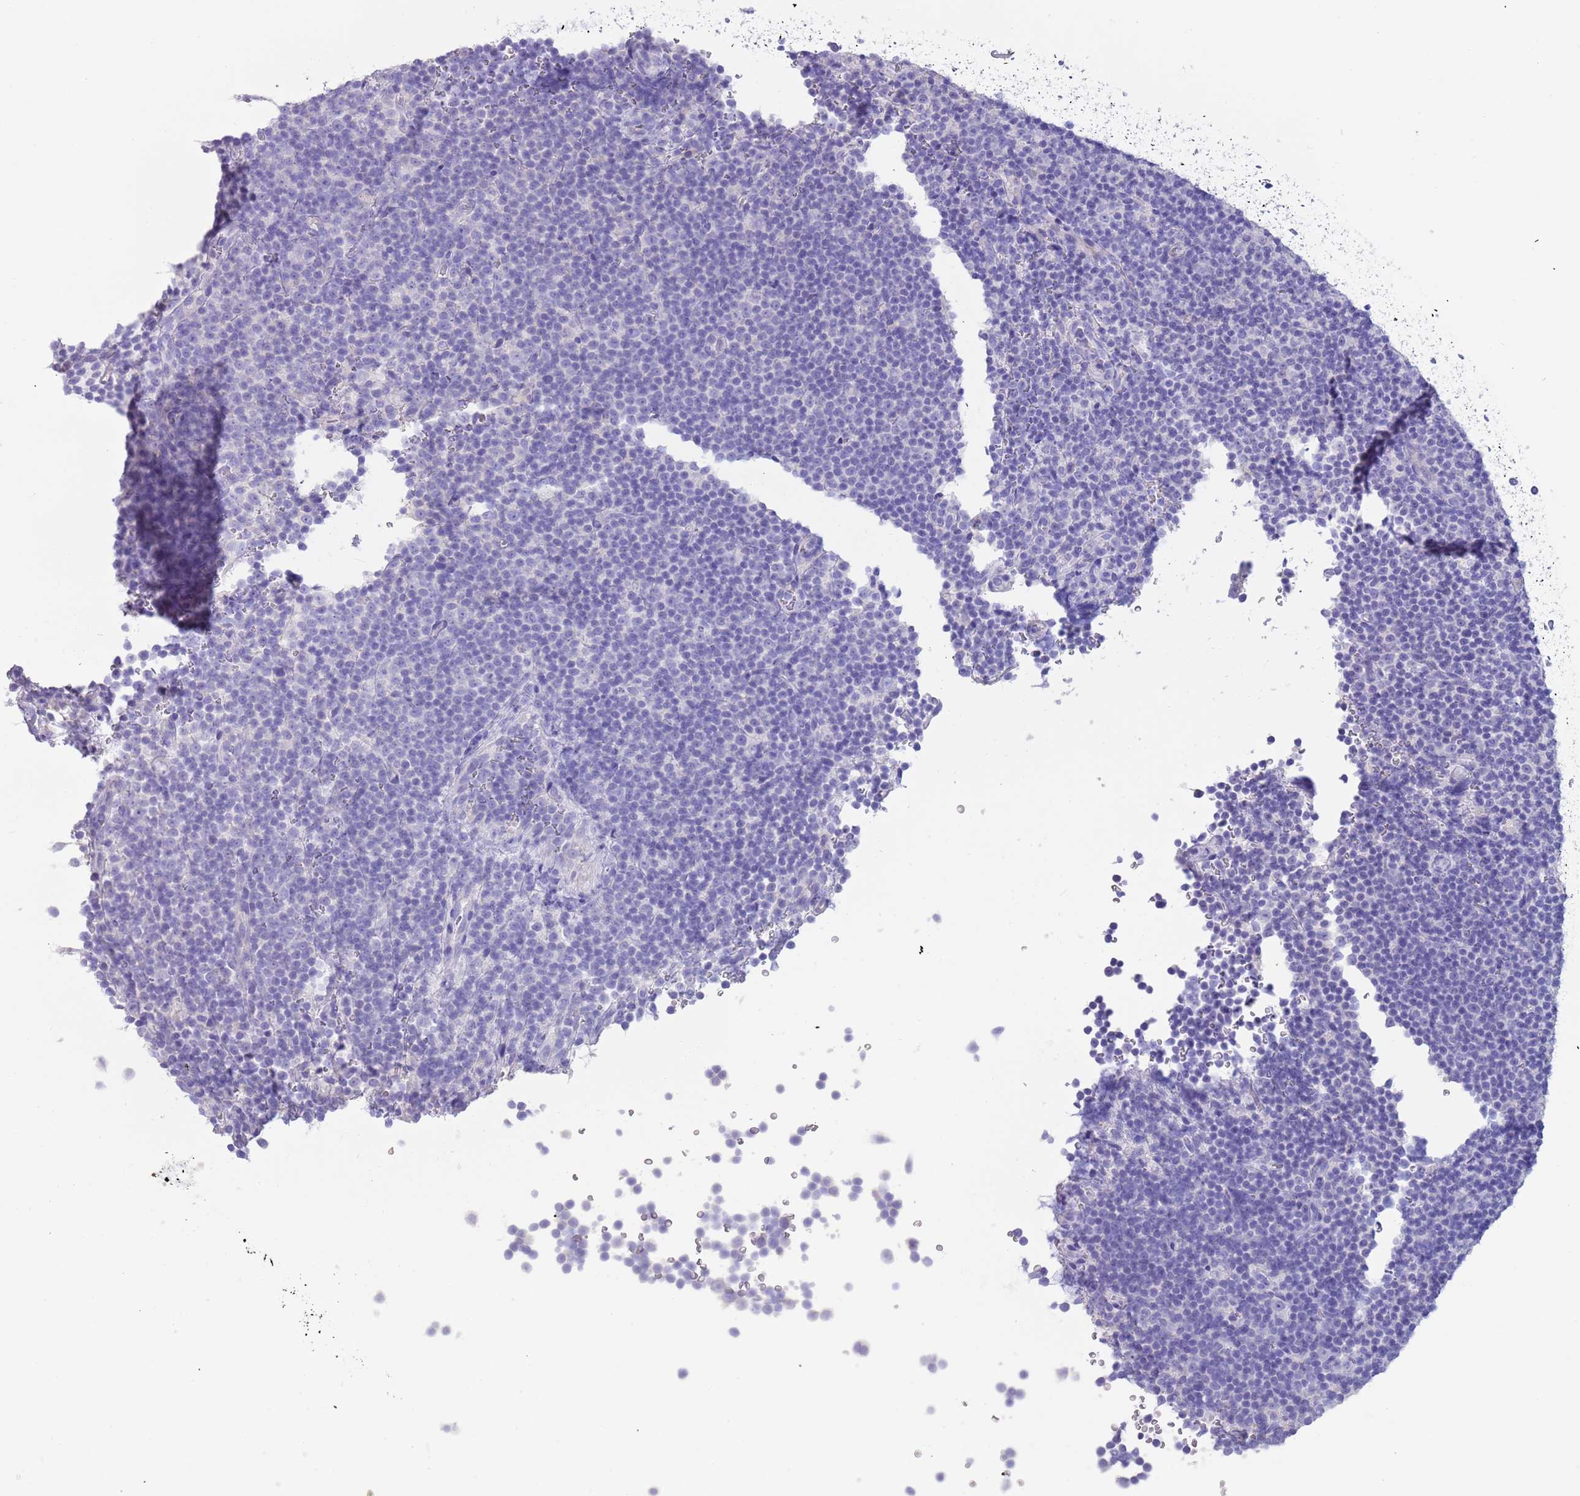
{"staining": {"intensity": "negative", "quantity": "none", "location": "none"}, "tissue": "lymphoma", "cell_type": "Tumor cells", "image_type": "cancer", "snomed": [{"axis": "morphology", "description": "Malignant lymphoma, non-Hodgkin's type, Low grade"}, {"axis": "topography", "description": "Lymph node"}], "caption": "There is no significant positivity in tumor cells of lymphoma.", "gene": "TRMO", "patient": {"sex": "female", "age": 67}}